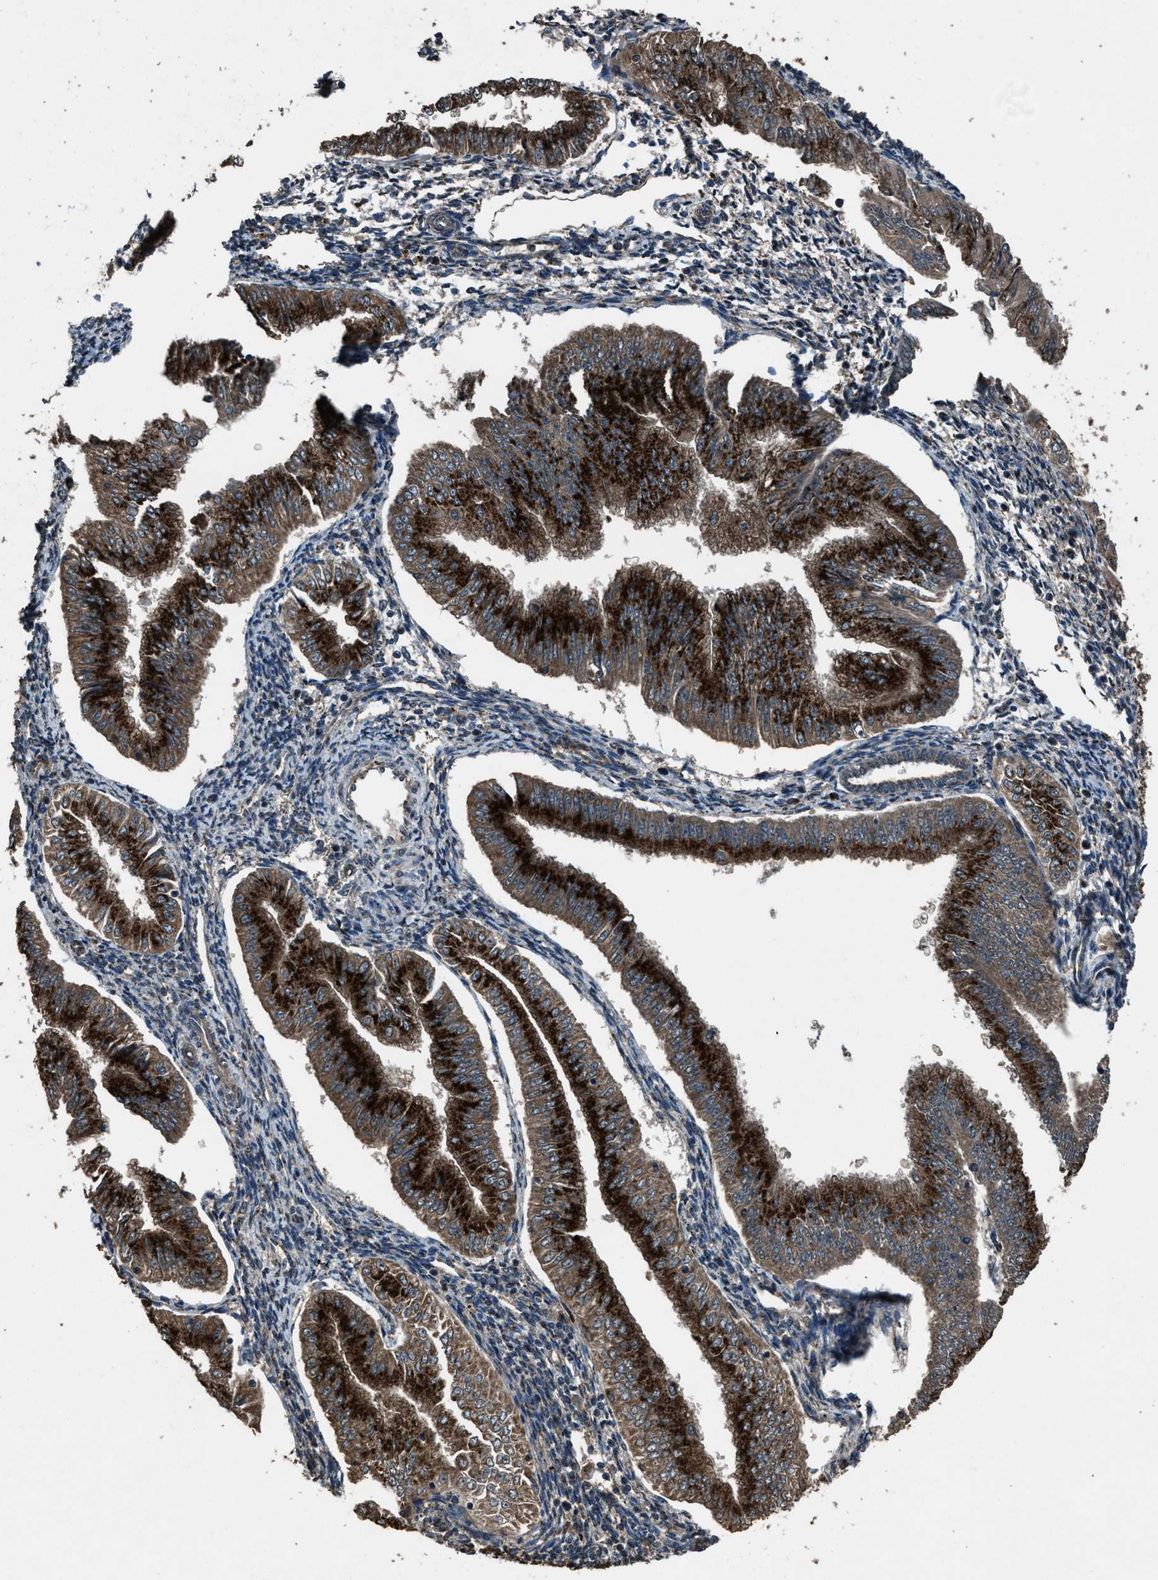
{"staining": {"intensity": "strong", "quantity": ">75%", "location": "cytoplasmic/membranous"}, "tissue": "endometrial cancer", "cell_type": "Tumor cells", "image_type": "cancer", "snomed": [{"axis": "morphology", "description": "Normal tissue, NOS"}, {"axis": "morphology", "description": "Adenocarcinoma, NOS"}, {"axis": "topography", "description": "Endometrium"}], "caption": "Adenocarcinoma (endometrial) stained with a protein marker exhibits strong staining in tumor cells.", "gene": "SLC38A10", "patient": {"sex": "female", "age": 53}}